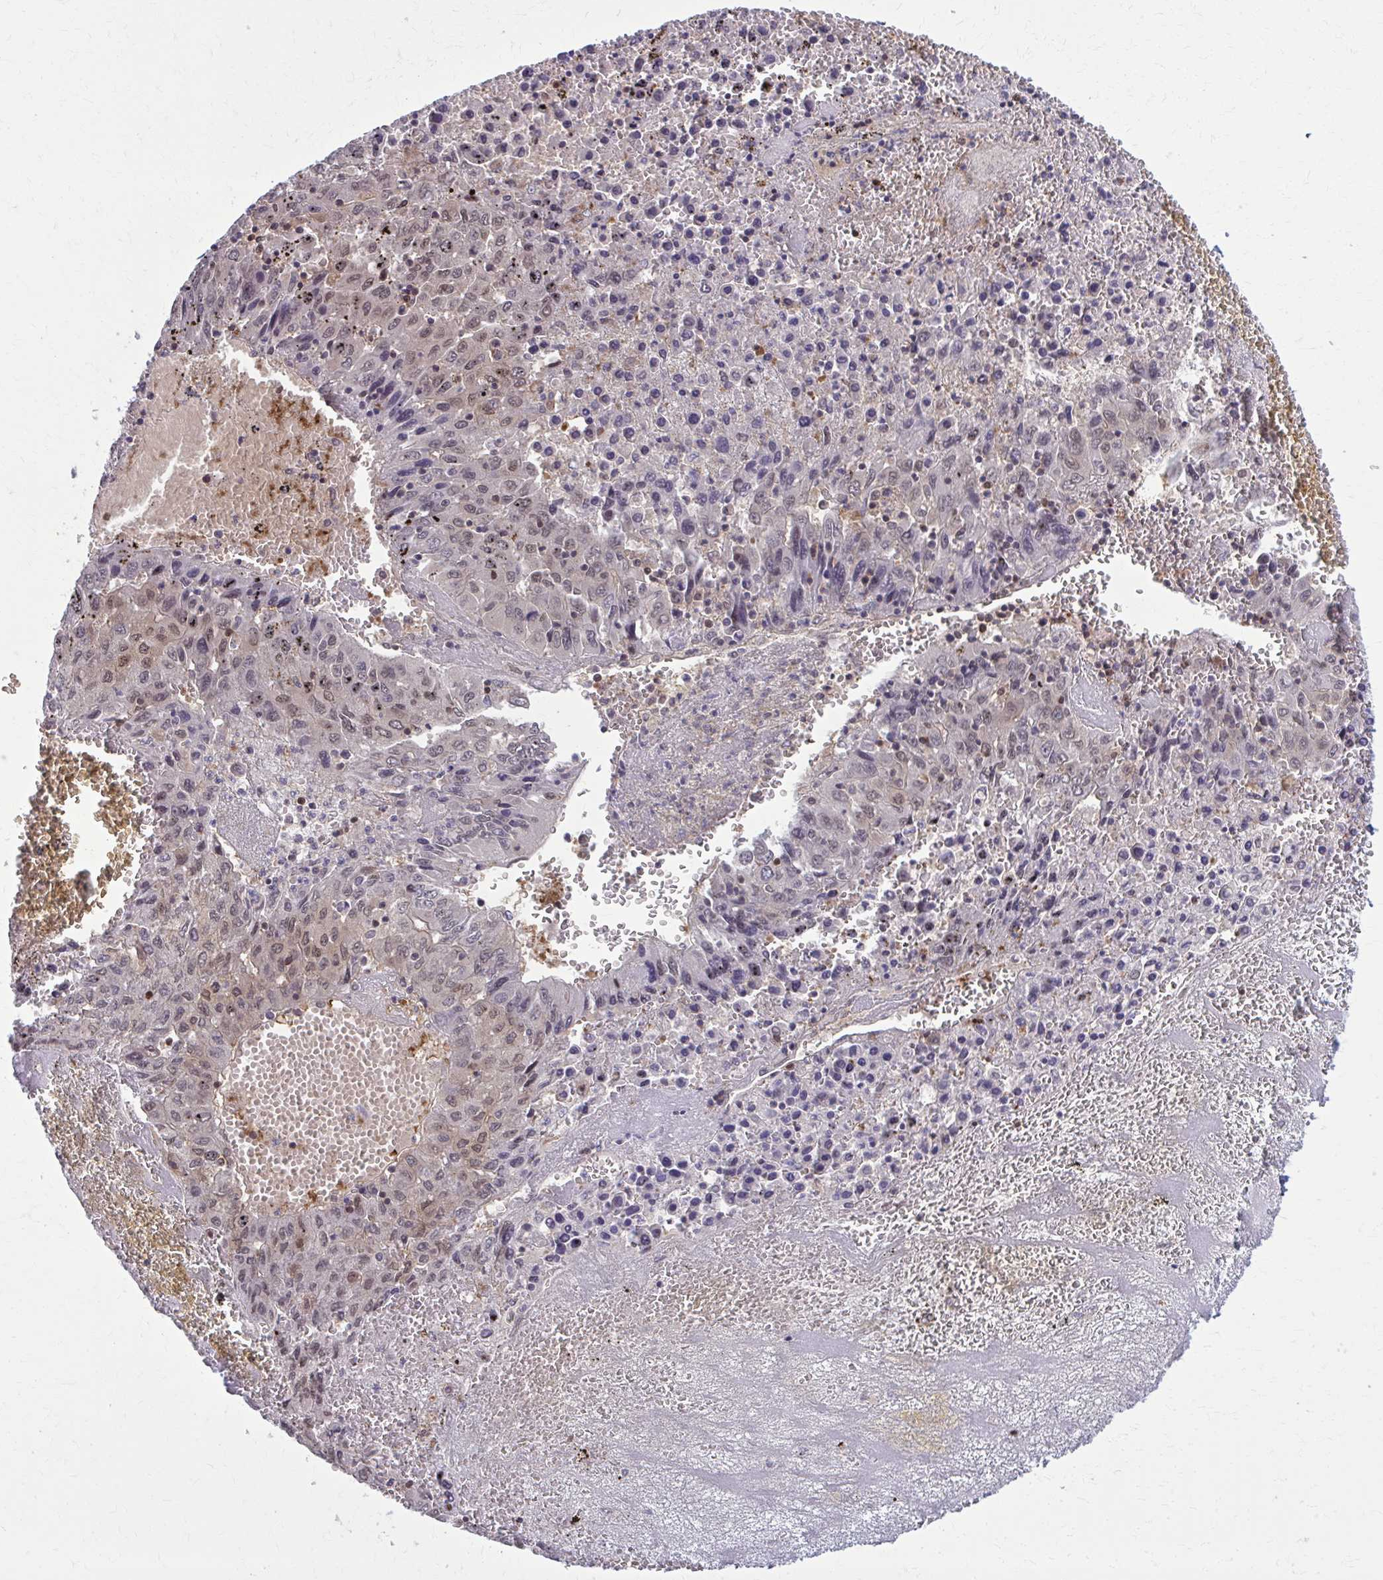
{"staining": {"intensity": "moderate", "quantity": "25%-75%", "location": "cytoplasmic/membranous,nuclear"}, "tissue": "liver cancer", "cell_type": "Tumor cells", "image_type": "cancer", "snomed": [{"axis": "morphology", "description": "Carcinoma, Hepatocellular, NOS"}, {"axis": "topography", "description": "Liver"}], "caption": "Liver hepatocellular carcinoma stained with immunohistochemistry (IHC) reveals moderate cytoplasmic/membranous and nuclear staining in approximately 25%-75% of tumor cells.", "gene": "MDH1", "patient": {"sex": "female", "age": 53}}